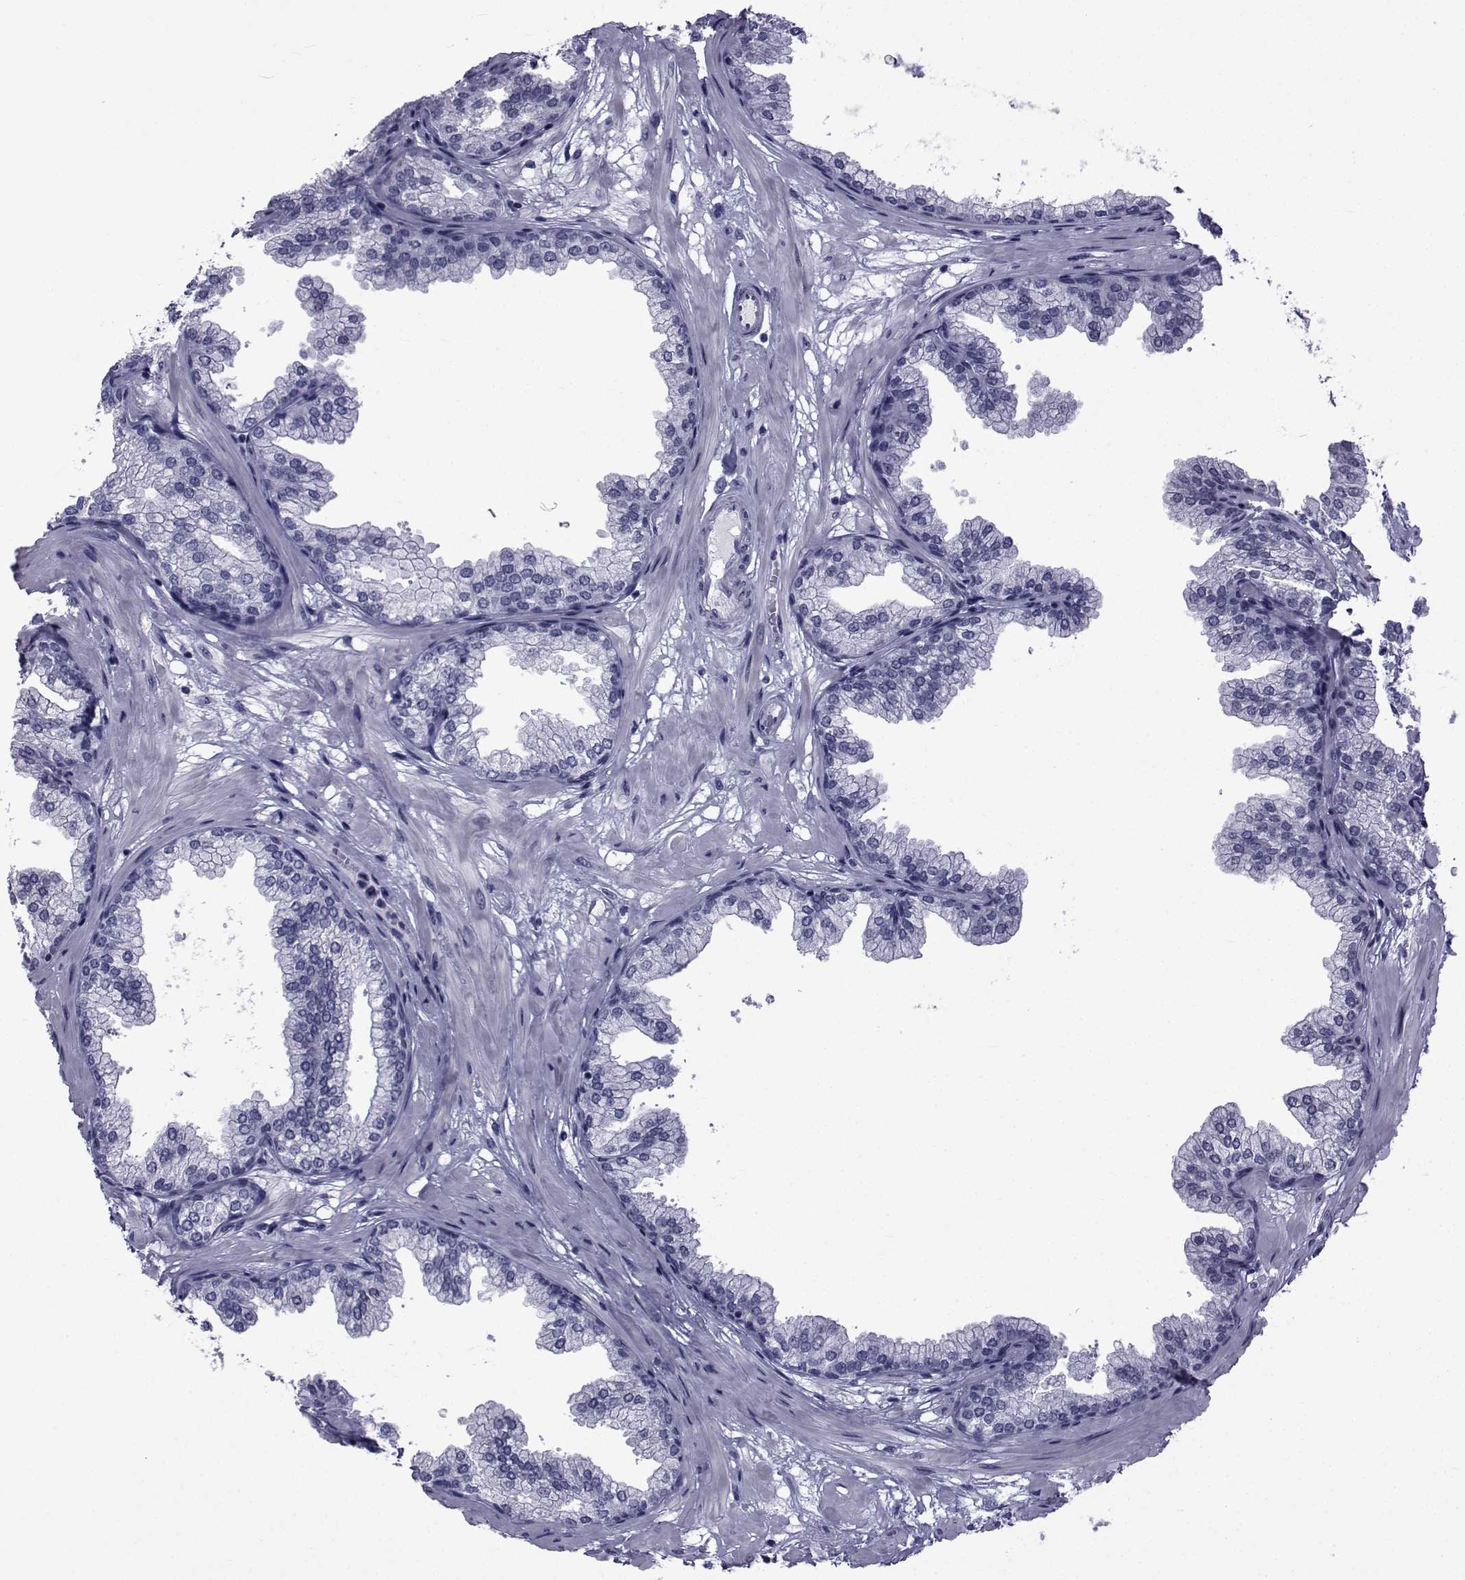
{"staining": {"intensity": "negative", "quantity": "none", "location": "none"}, "tissue": "prostate", "cell_type": "Glandular cells", "image_type": "normal", "snomed": [{"axis": "morphology", "description": "Normal tissue, NOS"}, {"axis": "topography", "description": "Prostate"}], "caption": "Histopathology image shows no protein positivity in glandular cells of normal prostate.", "gene": "PDE6G", "patient": {"sex": "male", "age": 37}}